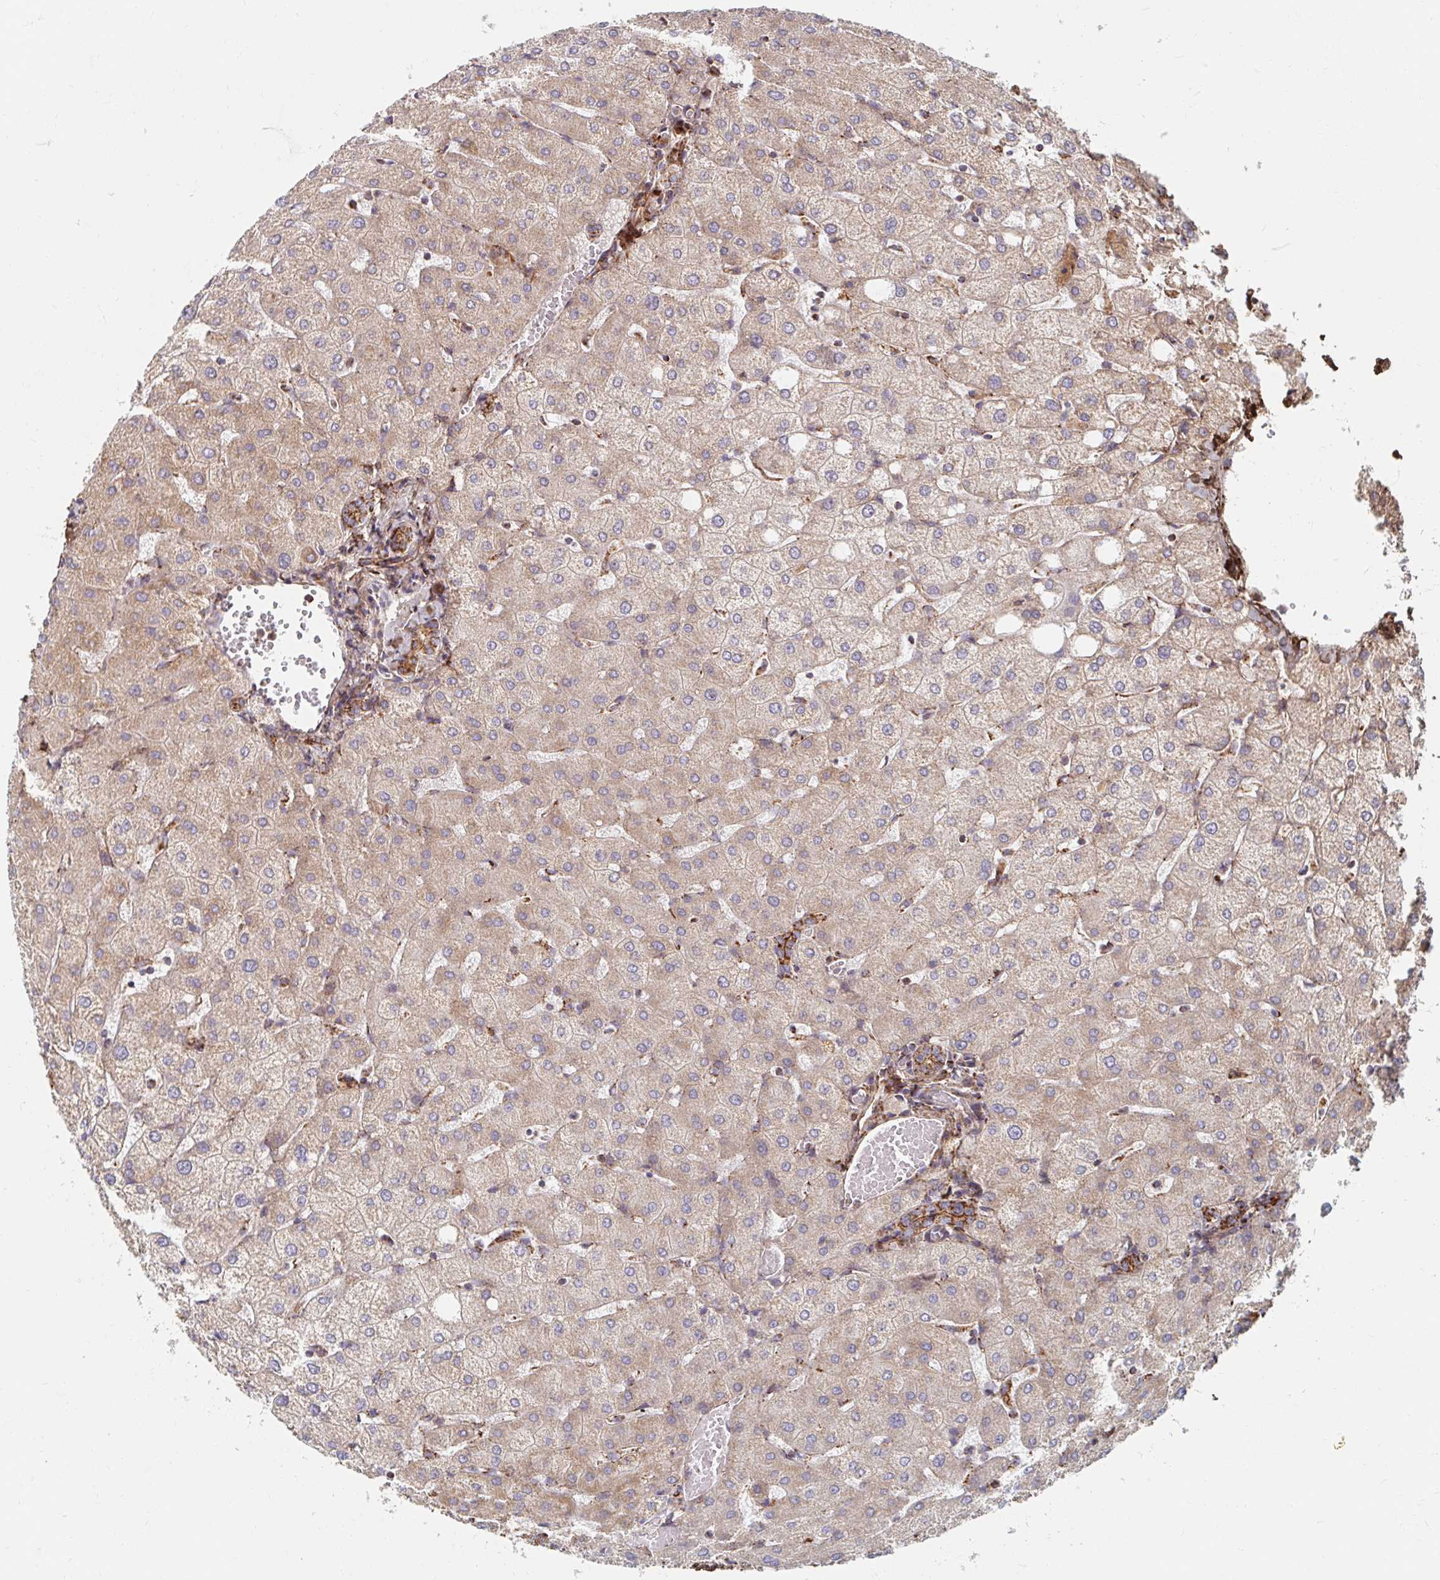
{"staining": {"intensity": "strong", "quantity": ">75%", "location": "cytoplasmic/membranous"}, "tissue": "liver", "cell_type": "Cholangiocytes", "image_type": "normal", "snomed": [{"axis": "morphology", "description": "Normal tissue, NOS"}, {"axis": "topography", "description": "Liver"}], "caption": "Immunohistochemistry (IHC) micrograph of benign human liver stained for a protein (brown), which displays high levels of strong cytoplasmic/membranous positivity in approximately >75% of cholangiocytes.", "gene": "MAVS", "patient": {"sex": "female", "age": 54}}